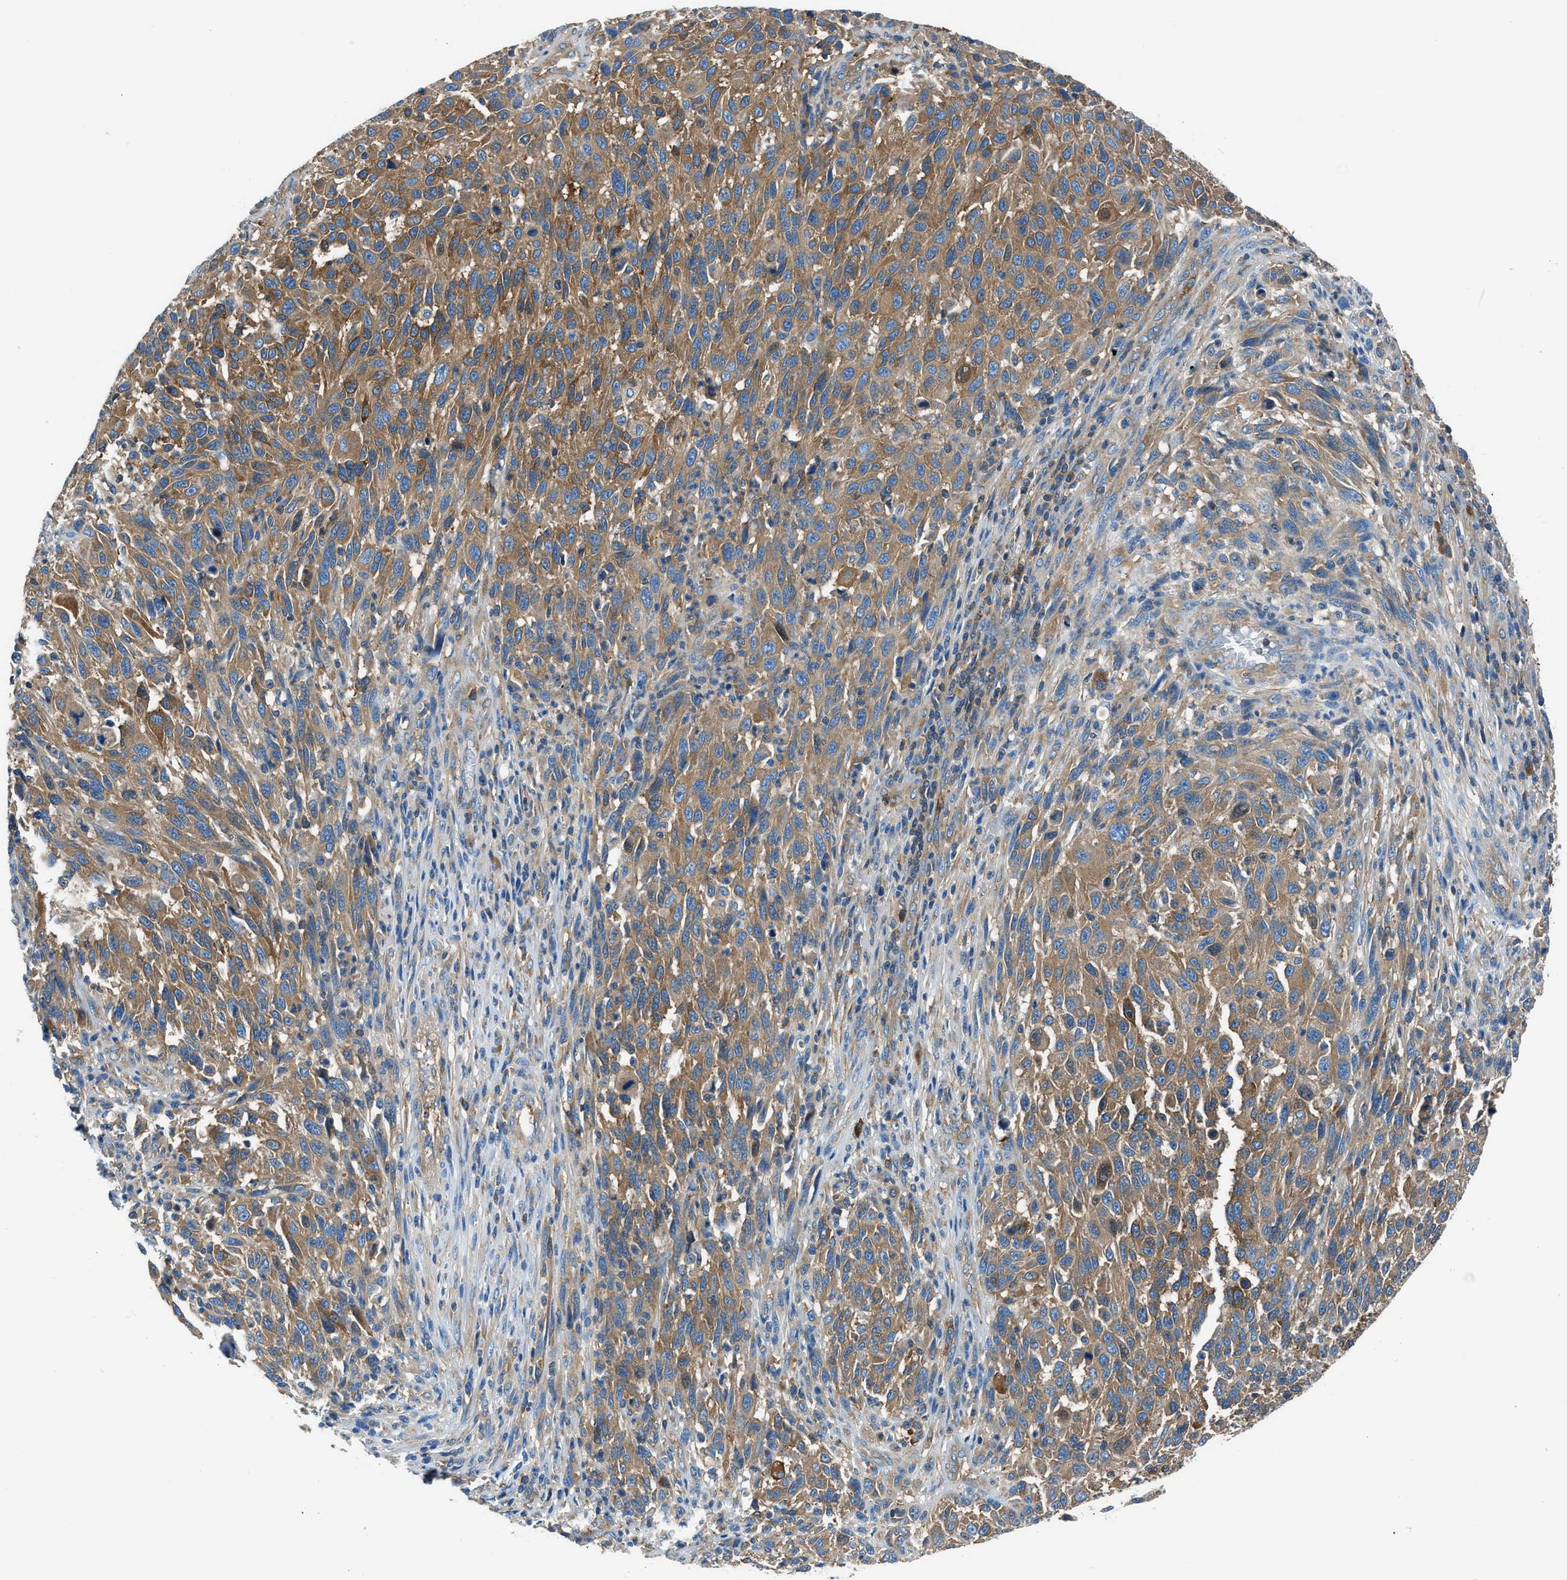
{"staining": {"intensity": "moderate", "quantity": ">75%", "location": "cytoplasmic/membranous"}, "tissue": "melanoma", "cell_type": "Tumor cells", "image_type": "cancer", "snomed": [{"axis": "morphology", "description": "Malignant melanoma, Metastatic site"}, {"axis": "topography", "description": "Lymph node"}], "caption": "This micrograph displays melanoma stained with IHC to label a protein in brown. The cytoplasmic/membranous of tumor cells show moderate positivity for the protein. Nuclei are counter-stained blue.", "gene": "SARS1", "patient": {"sex": "male", "age": 61}}